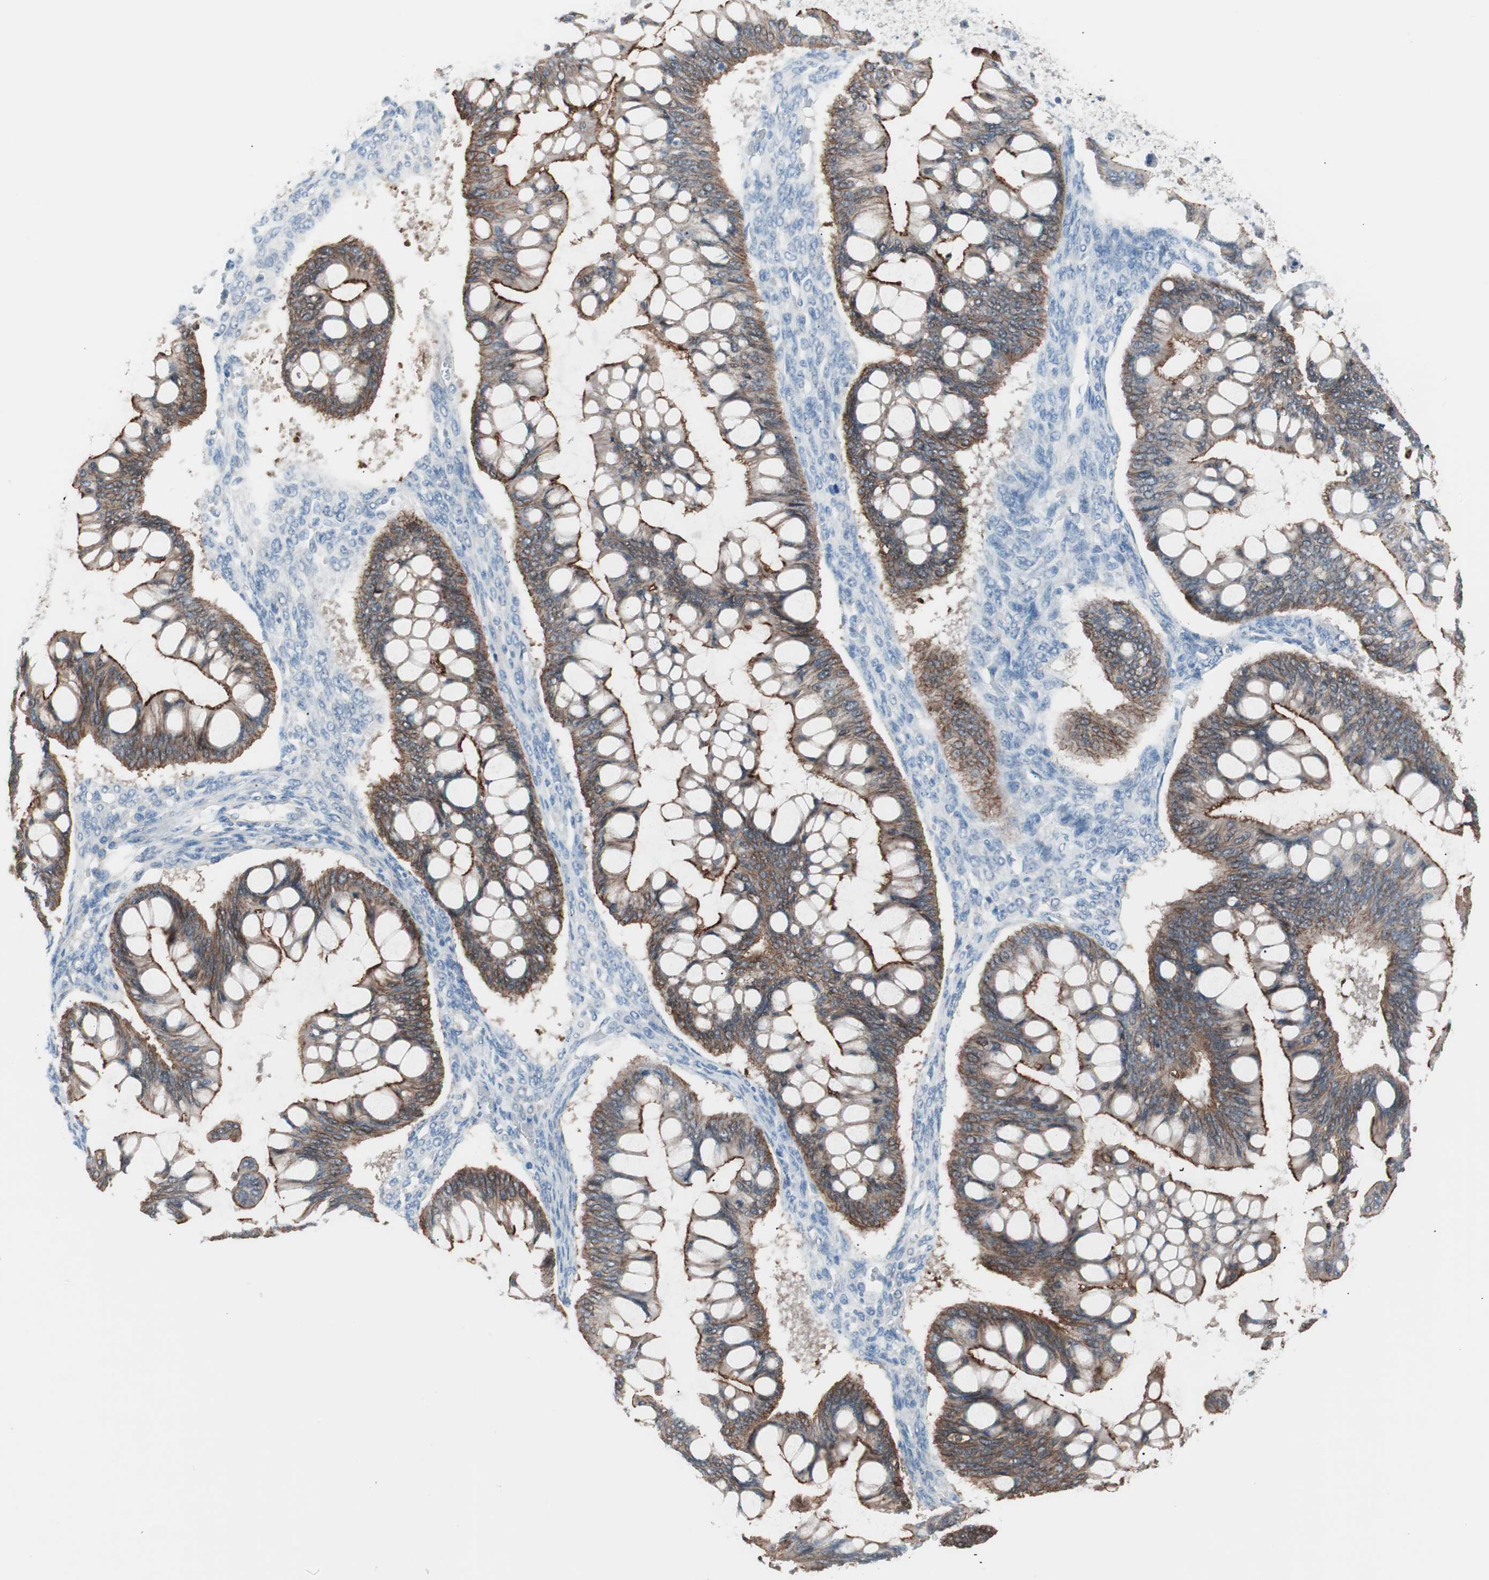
{"staining": {"intensity": "strong", "quantity": ">75%", "location": "cytoplasmic/membranous"}, "tissue": "ovarian cancer", "cell_type": "Tumor cells", "image_type": "cancer", "snomed": [{"axis": "morphology", "description": "Cystadenocarcinoma, mucinous, NOS"}, {"axis": "topography", "description": "Ovary"}], "caption": "Mucinous cystadenocarcinoma (ovarian) stained with immunohistochemistry shows strong cytoplasmic/membranous positivity in approximately >75% of tumor cells. (Stains: DAB in brown, nuclei in blue, Microscopy: brightfield microscopy at high magnification).", "gene": "VIL1", "patient": {"sex": "female", "age": 73}}